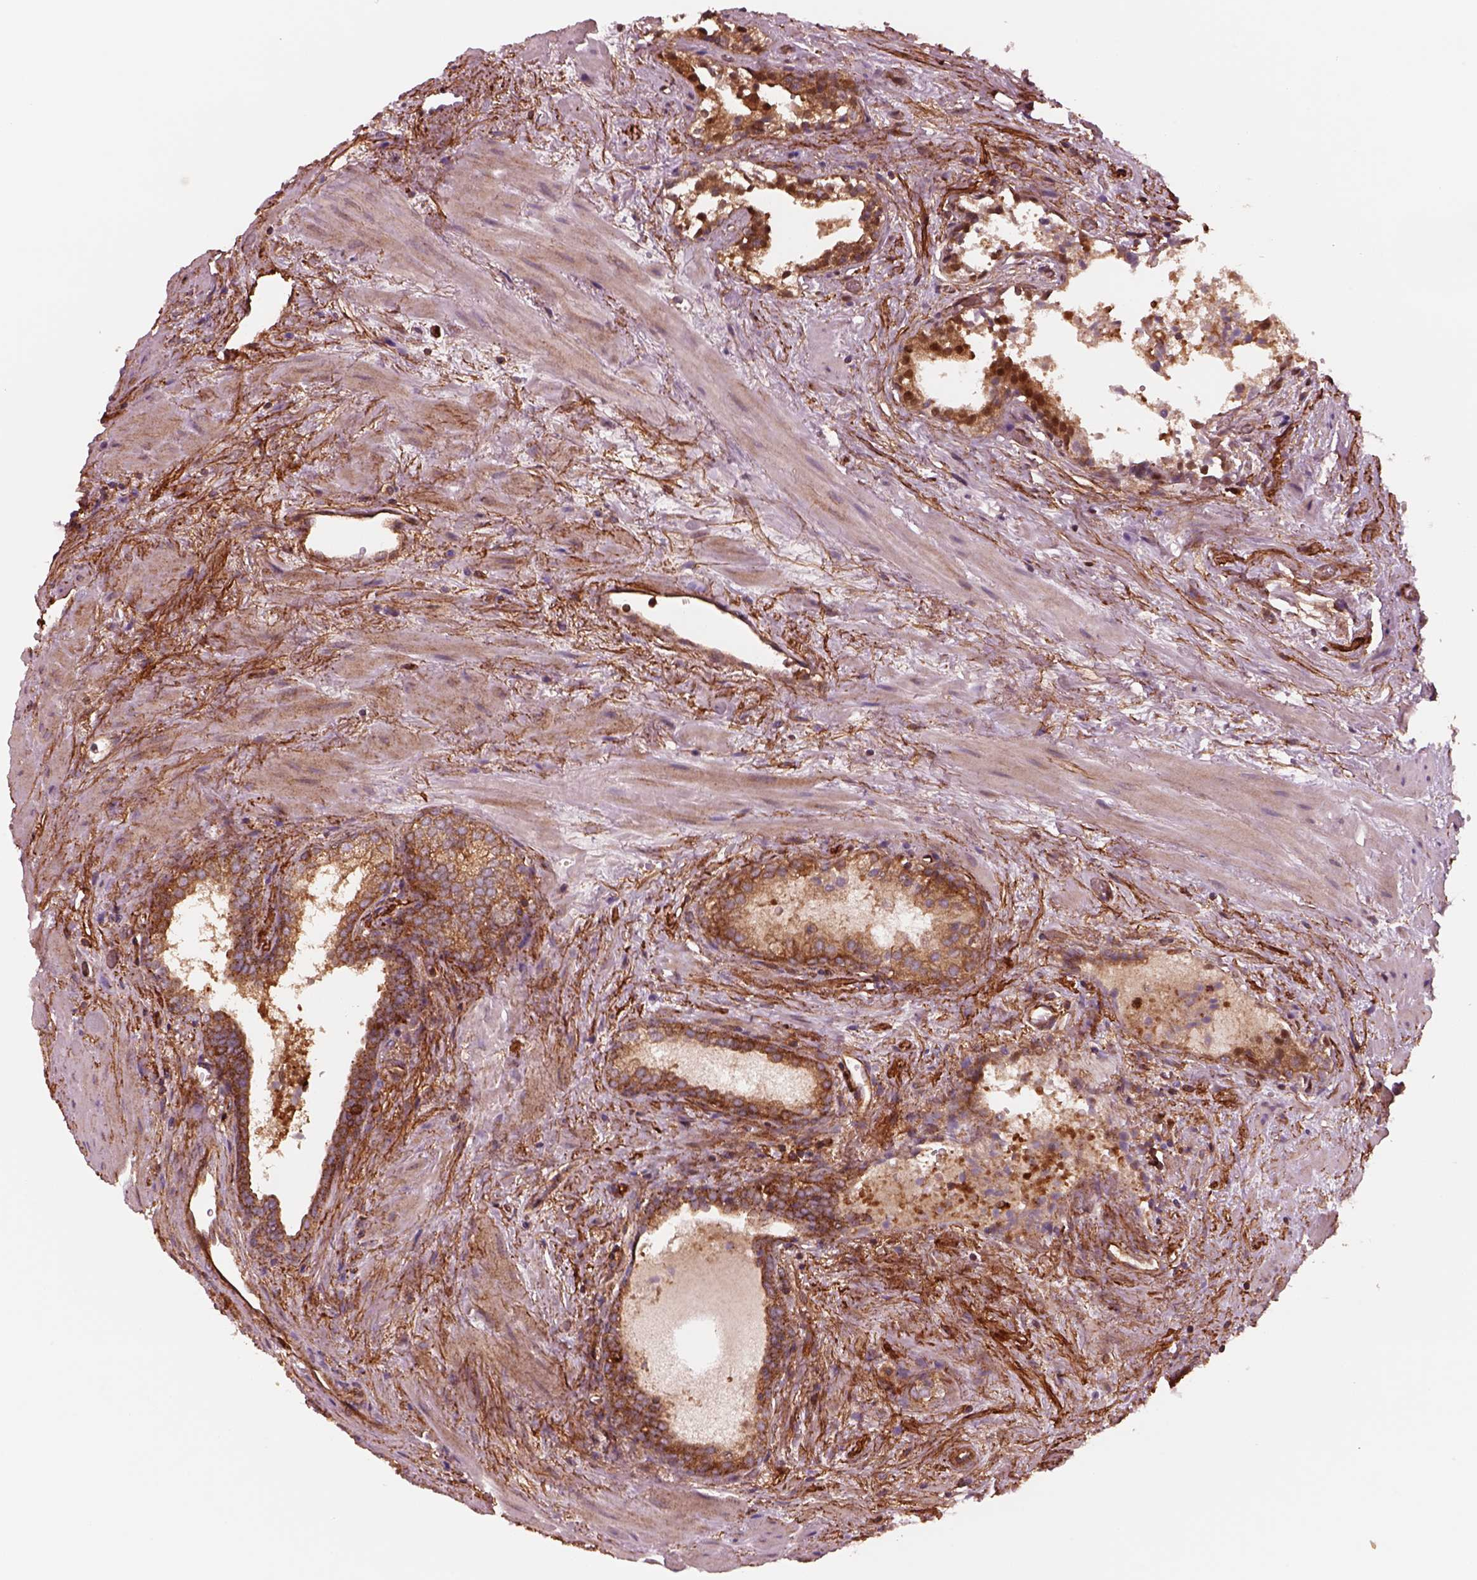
{"staining": {"intensity": "strong", "quantity": ">75%", "location": "cytoplasmic/membranous"}, "tissue": "prostate cancer", "cell_type": "Tumor cells", "image_type": "cancer", "snomed": [{"axis": "morphology", "description": "Adenocarcinoma, NOS"}, {"axis": "topography", "description": "Prostate"}], "caption": "An image of human prostate cancer (adenocarcinoma) stained for a protein shows strong cytoplasmic/membranous brown staining in tumor cells.", "gene": "WASHC2A", "patient": {"sex": "male", "age": 66}}